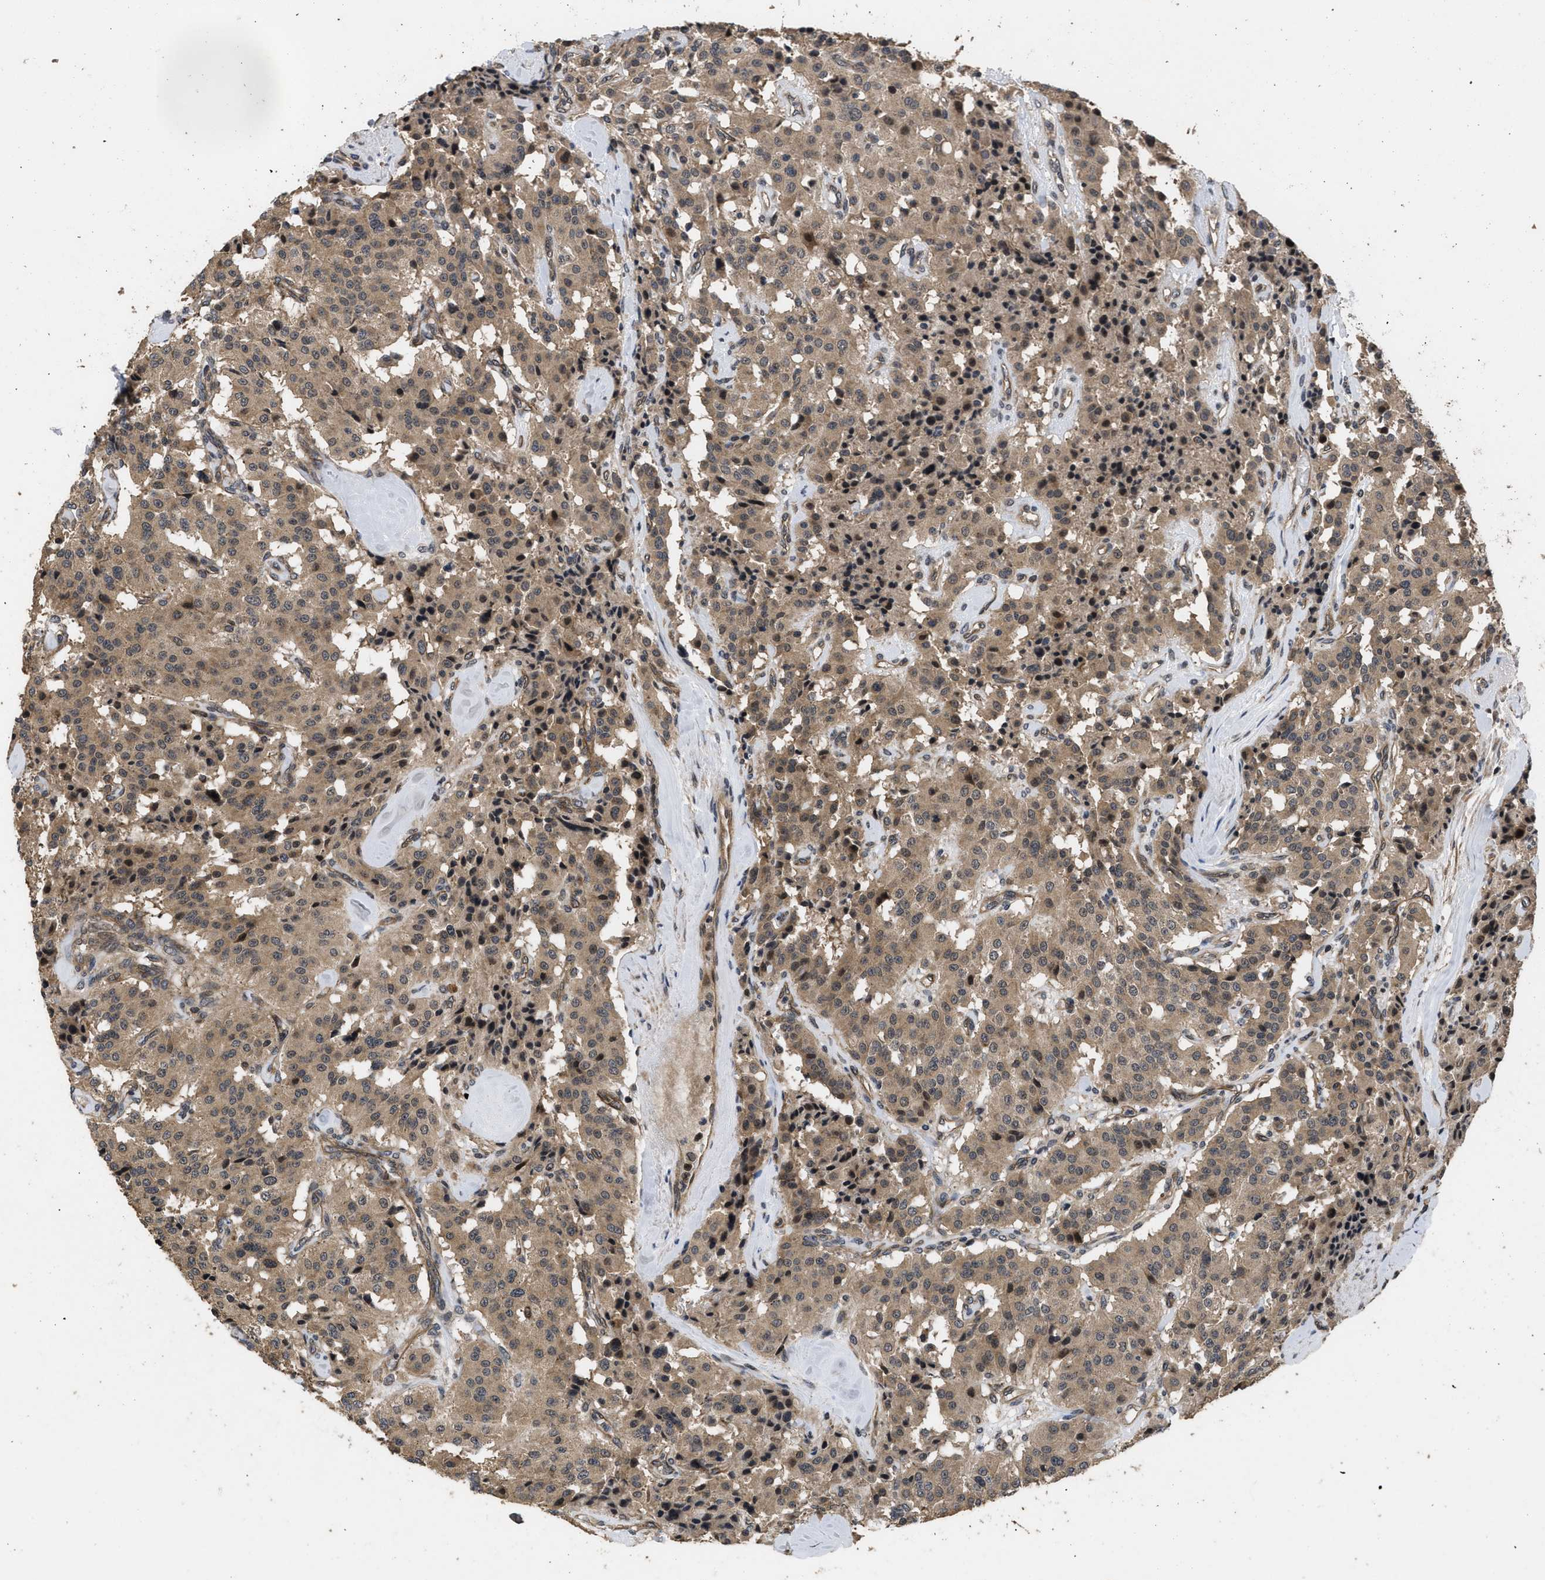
{"staining": {"intensity": "moderate", "quantity": ">75%", "location": "cytoplasmic/membranous"}, "tissue": "carcinoid", "cell_type": "Tumor cells", "image_type": "cancer", "snomed": [{"axis": "morphology", "description": "Carcinoid, malignant, NOS"}, {"axis": "topography", "description": "Lung"}], "caption": "IHC staining of malignant carcinoid, which reveals medium levels of moderate cytoplasmic/membranous positivity in about >75% of tumor cells indicating moderate cytoplasmic/membranous protein positivity. The staining was performed using DAB (3,3'-diaminobenzidine) (brown) for protein detection and nuclei were counterstained in hematoxylin (blue).", "gene": "DNAJC14", "patient": {"sex": "male", "age": 30}}